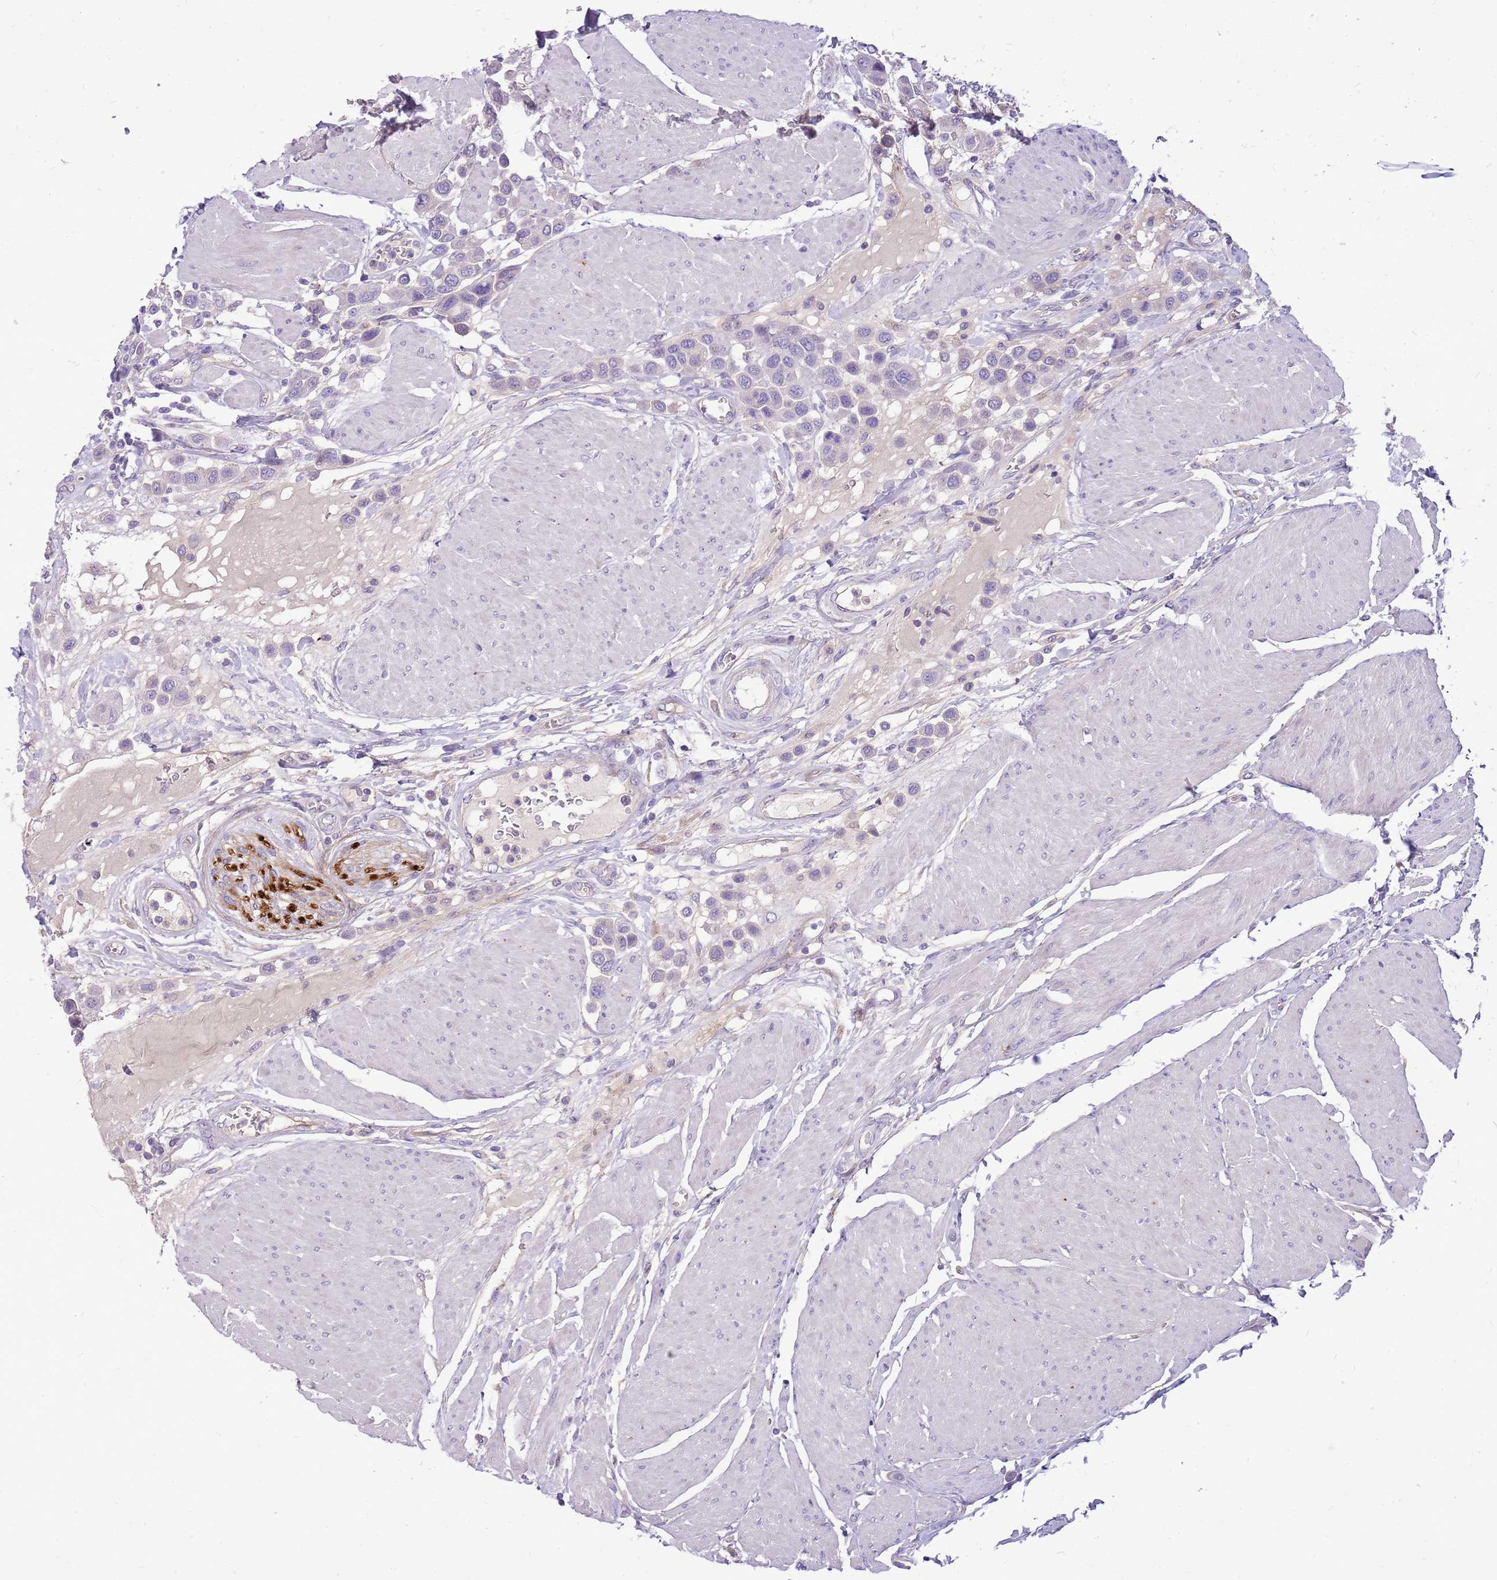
{"staining": {"intensity": "negative", "quantity": "none", "location": "none"}, "tissue": "urothelial cancer", "cell_type": "Tumor cells", "image_type": "cancer", "snomed": [{"axis": "morphology", "description": "Urothelial carcinoma, High grade"}, {"axis": "topography", "description": "Urinary bladder"}], "caption": "Micrograph shows no significant protein positivity in tumor cells of urothelial carcinoma (high-grade). (IHC, brightfield microscopy, high magnification).", "gene": "NTN4", "patient": {"sex": "male", "age": 50}}